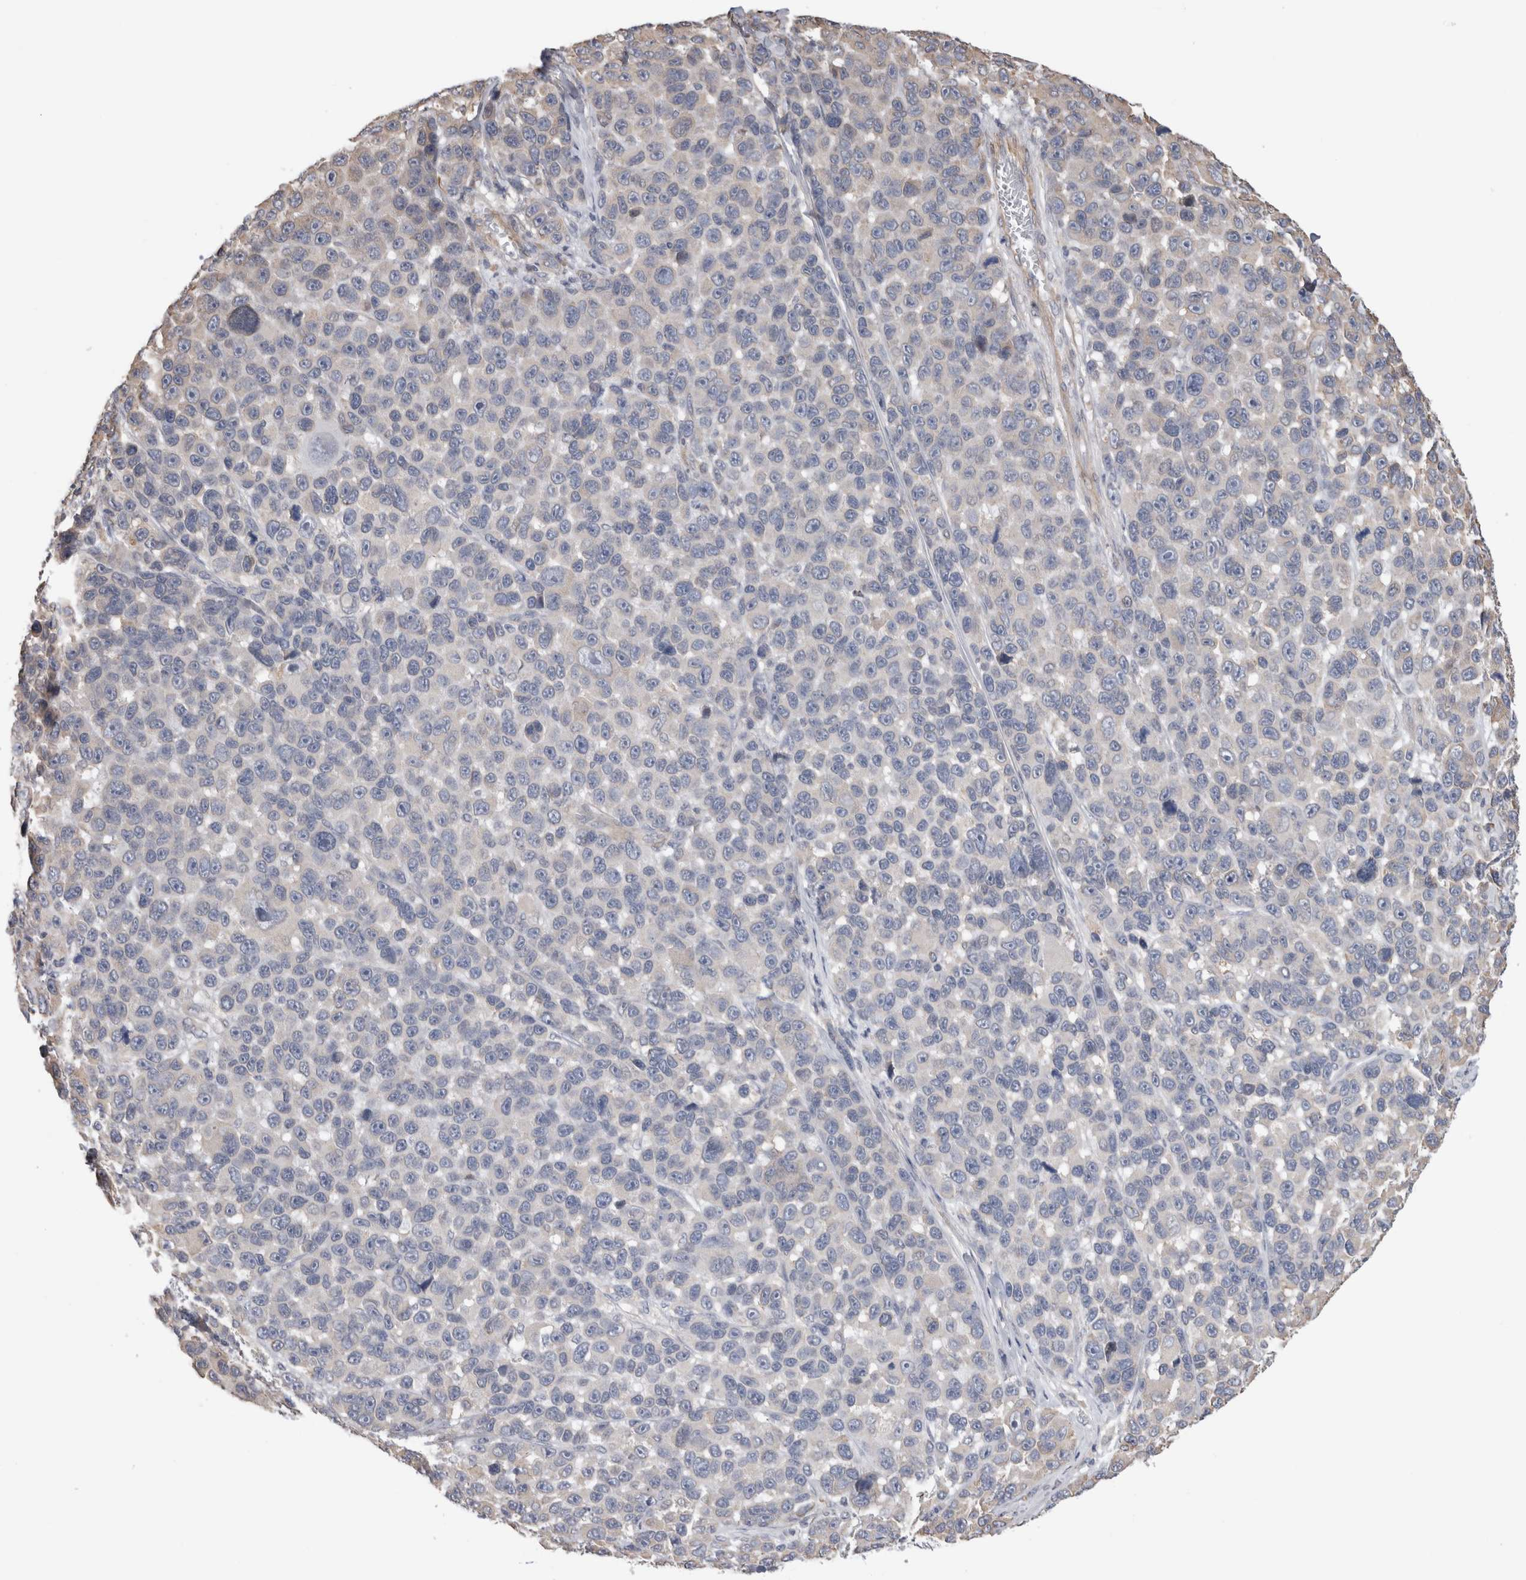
{"staining": {"intensity": "negative", "quantity": "none", "location": "none"}, "tissue": "melanoma", "cell_type": "Tumor cells", "image_type": "cancer", "snomed": [{"axis": "morphology", "description": "Malignant melanoma, NOS"}, {"axis": "topography", "description": "Skin"}], "caption": "A high-resolution histopathology image shows immunohistochemistry staining of melanoma, which shows no significant expression in tumor cells.", "gene": "SMAP2", "patient": {"sex": "male", "age": 53}}